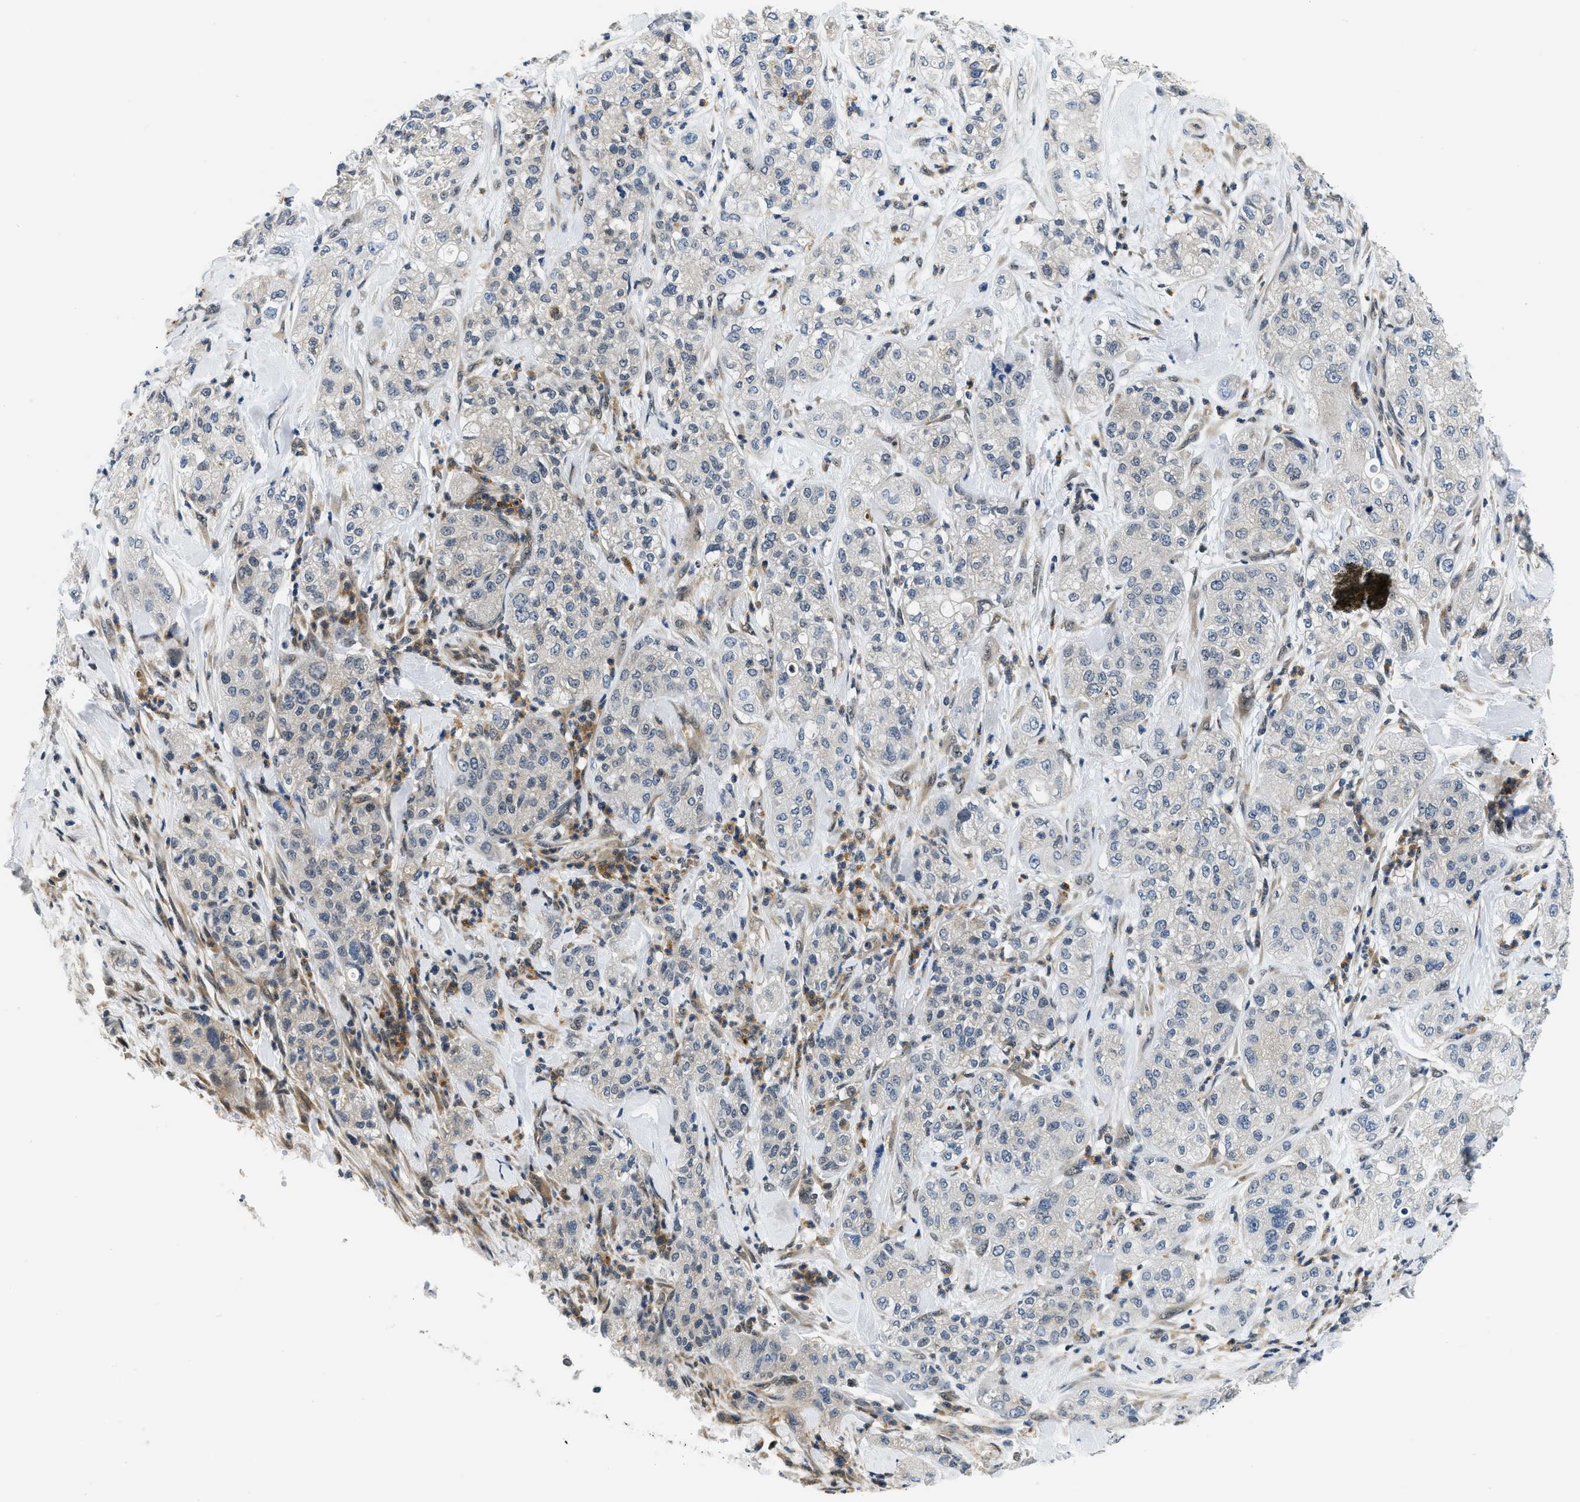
{"staining": {"intensity": "negative", "quantity": "none", "location": "none"}, "tissue": "pancreatic cancer", "cell_type": "Tumor cells", "image_type": "cancer", "snomed": [{"axis": "morphology", "description": "Adenocarcinoma, NOS"}, {"axis": "topography", "description": "Pancreas"}], "caption": "There is no significant staining in tumor cells of adenocarcinoma (pancreatic). (DAB IHC with hematoxylin counter stain).", "gene": "SMAD4", "patient": {"sex": "female", "age": 78}}